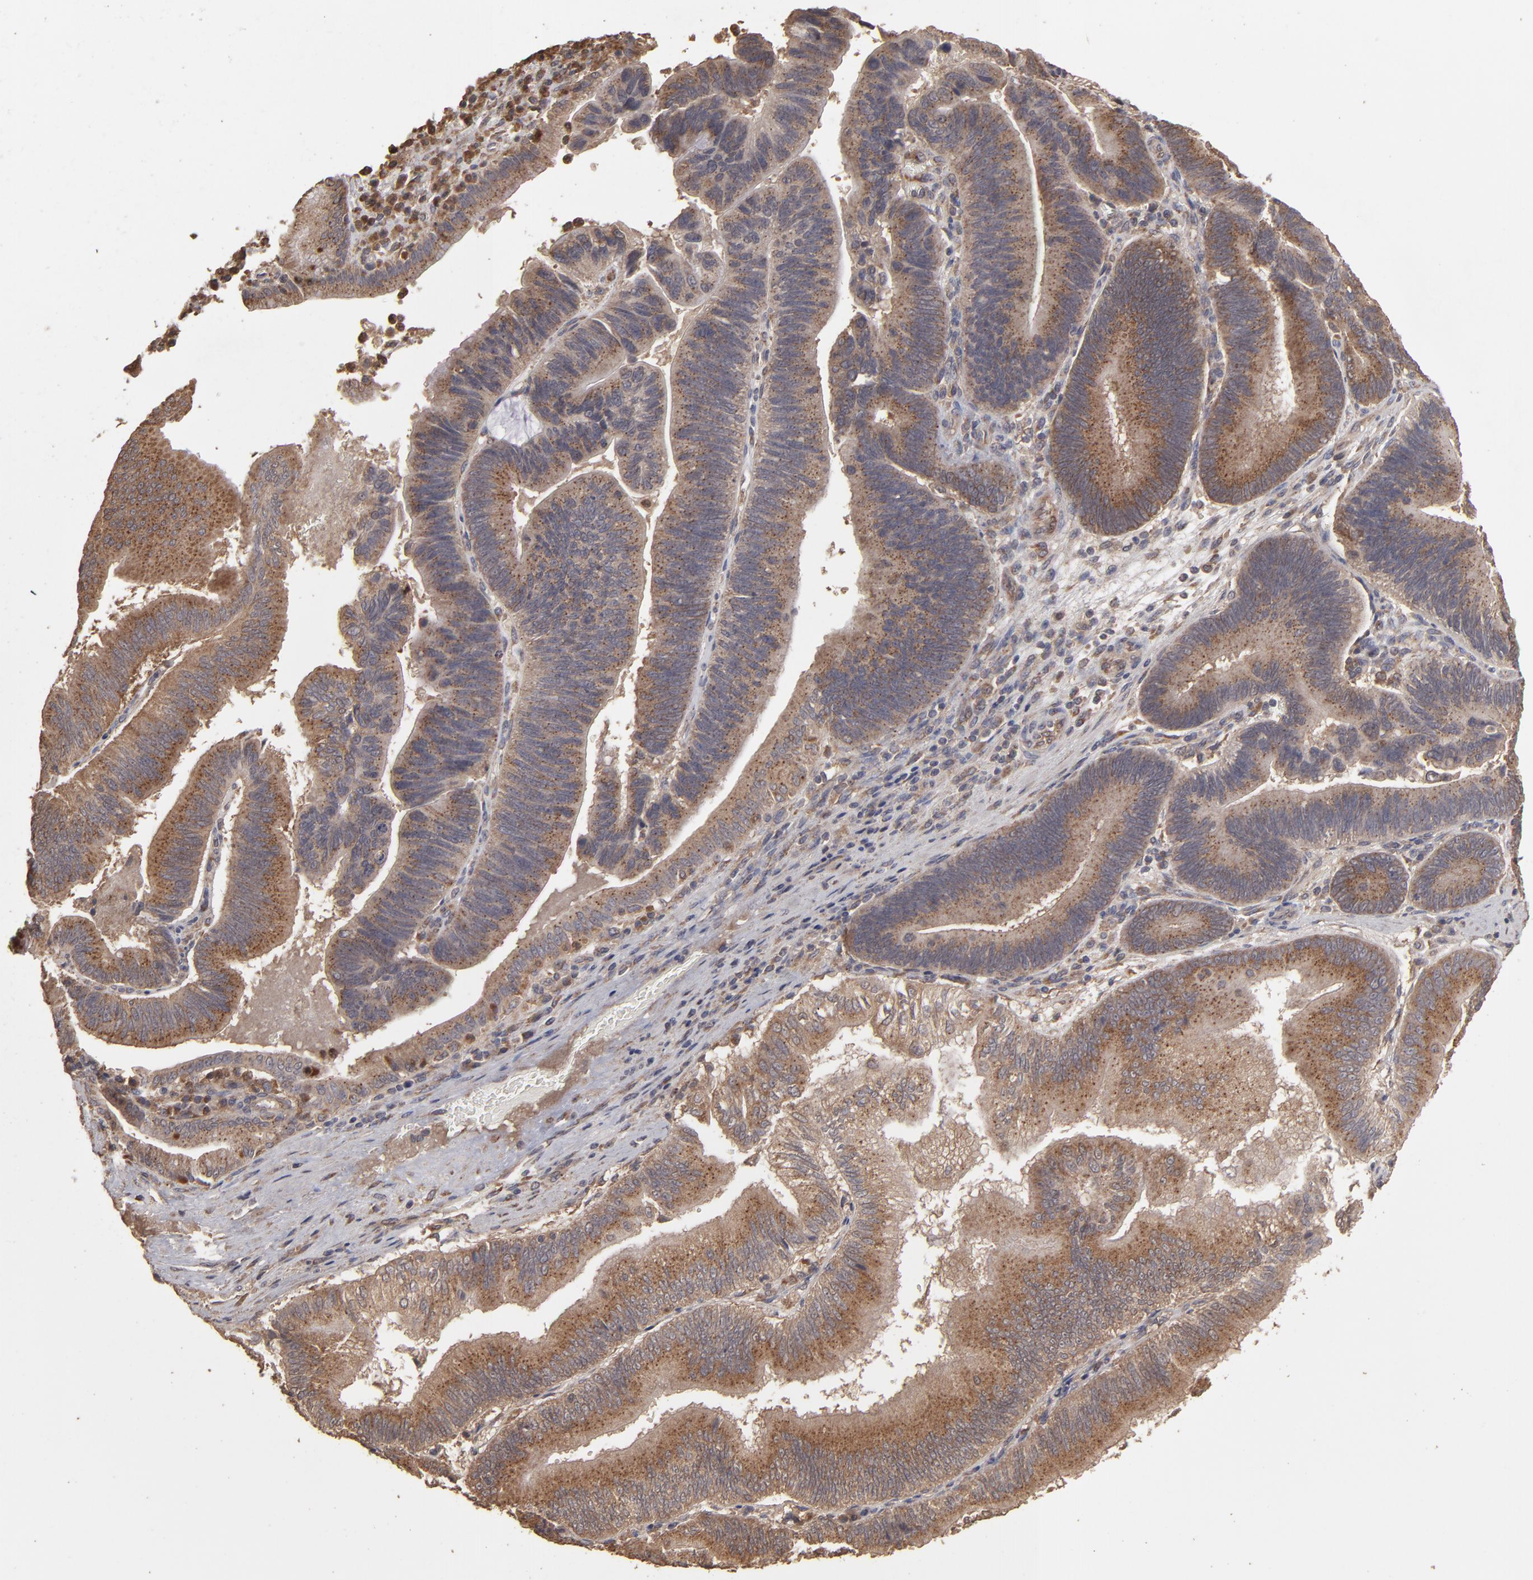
{"staining": {"intensity": "moderate", "quantity": ">75%", "location": "cytoplasmic/membranous"}, "tissue": "pancreatic cancer", "cell_type": "Tumor cells", "image_type": "cancer", "snomed": [{"axis": "morphology", "description": "Adenocarcinoma, NOS"}, {"axis": "topography", "description": "Pancreas"}], "caption": "Adenocarcinoma (pancreatic) was stained to show a protein in brown. There is medium levels of moderate cytoplasmic/membranous staining in approximately >75% of tumor cells.", "gene": "MMP2", "patient": {"sex": "male", "age": 82}}